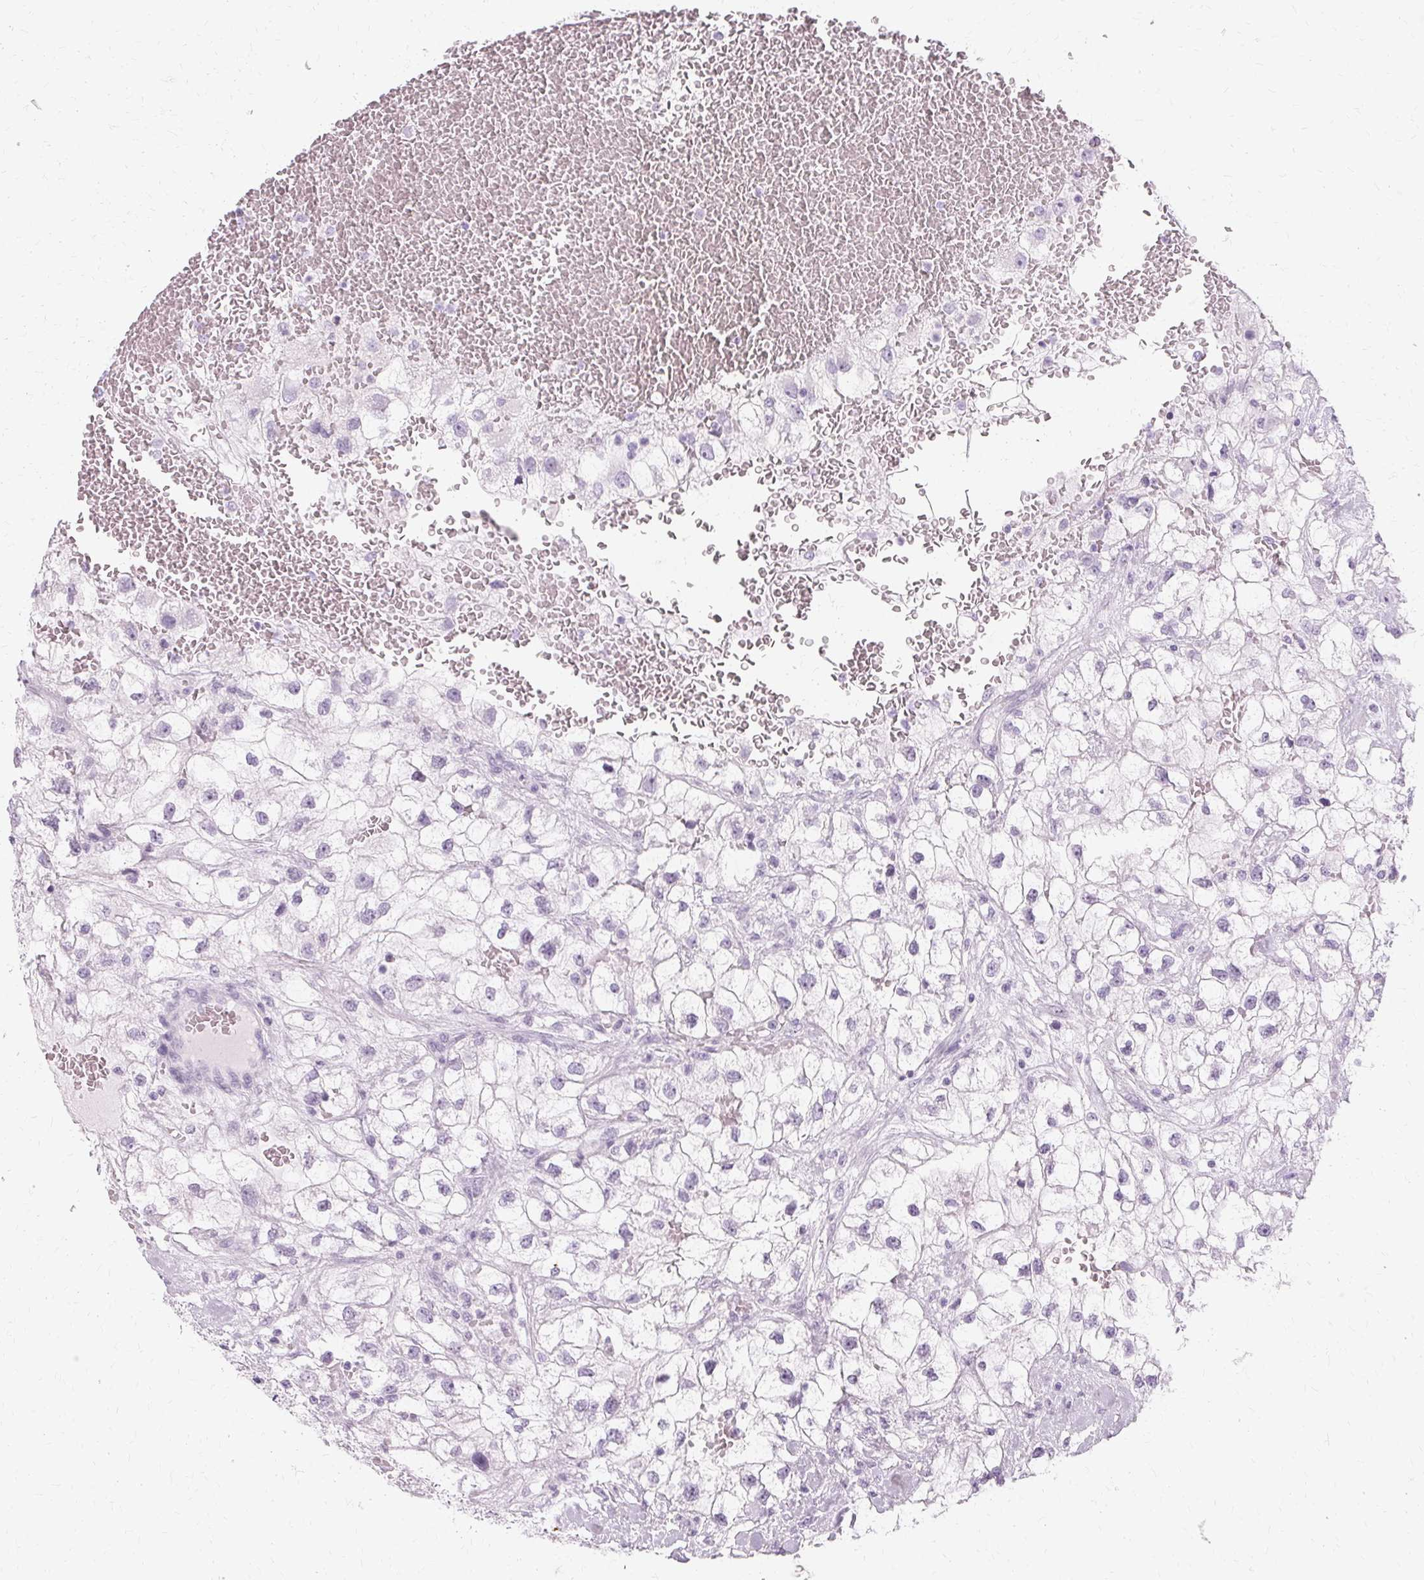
{"staining": {"intensity": "negative", "quantity": "none", "location": "none"}, "tissue": "renal cancer", "cell_type": "Tumor cells", "image_type": "cancer", "snomed": [{"axis": "morphology", "description": "Adenocarcinoma, NOS"}, {"axis": "topography", "description": "Kidney"}], "caption": "There is no significant expression in tumor cells of renal cancer.", "gene": "KRT6C", "patient": {"sex": "male", "age": 59}}